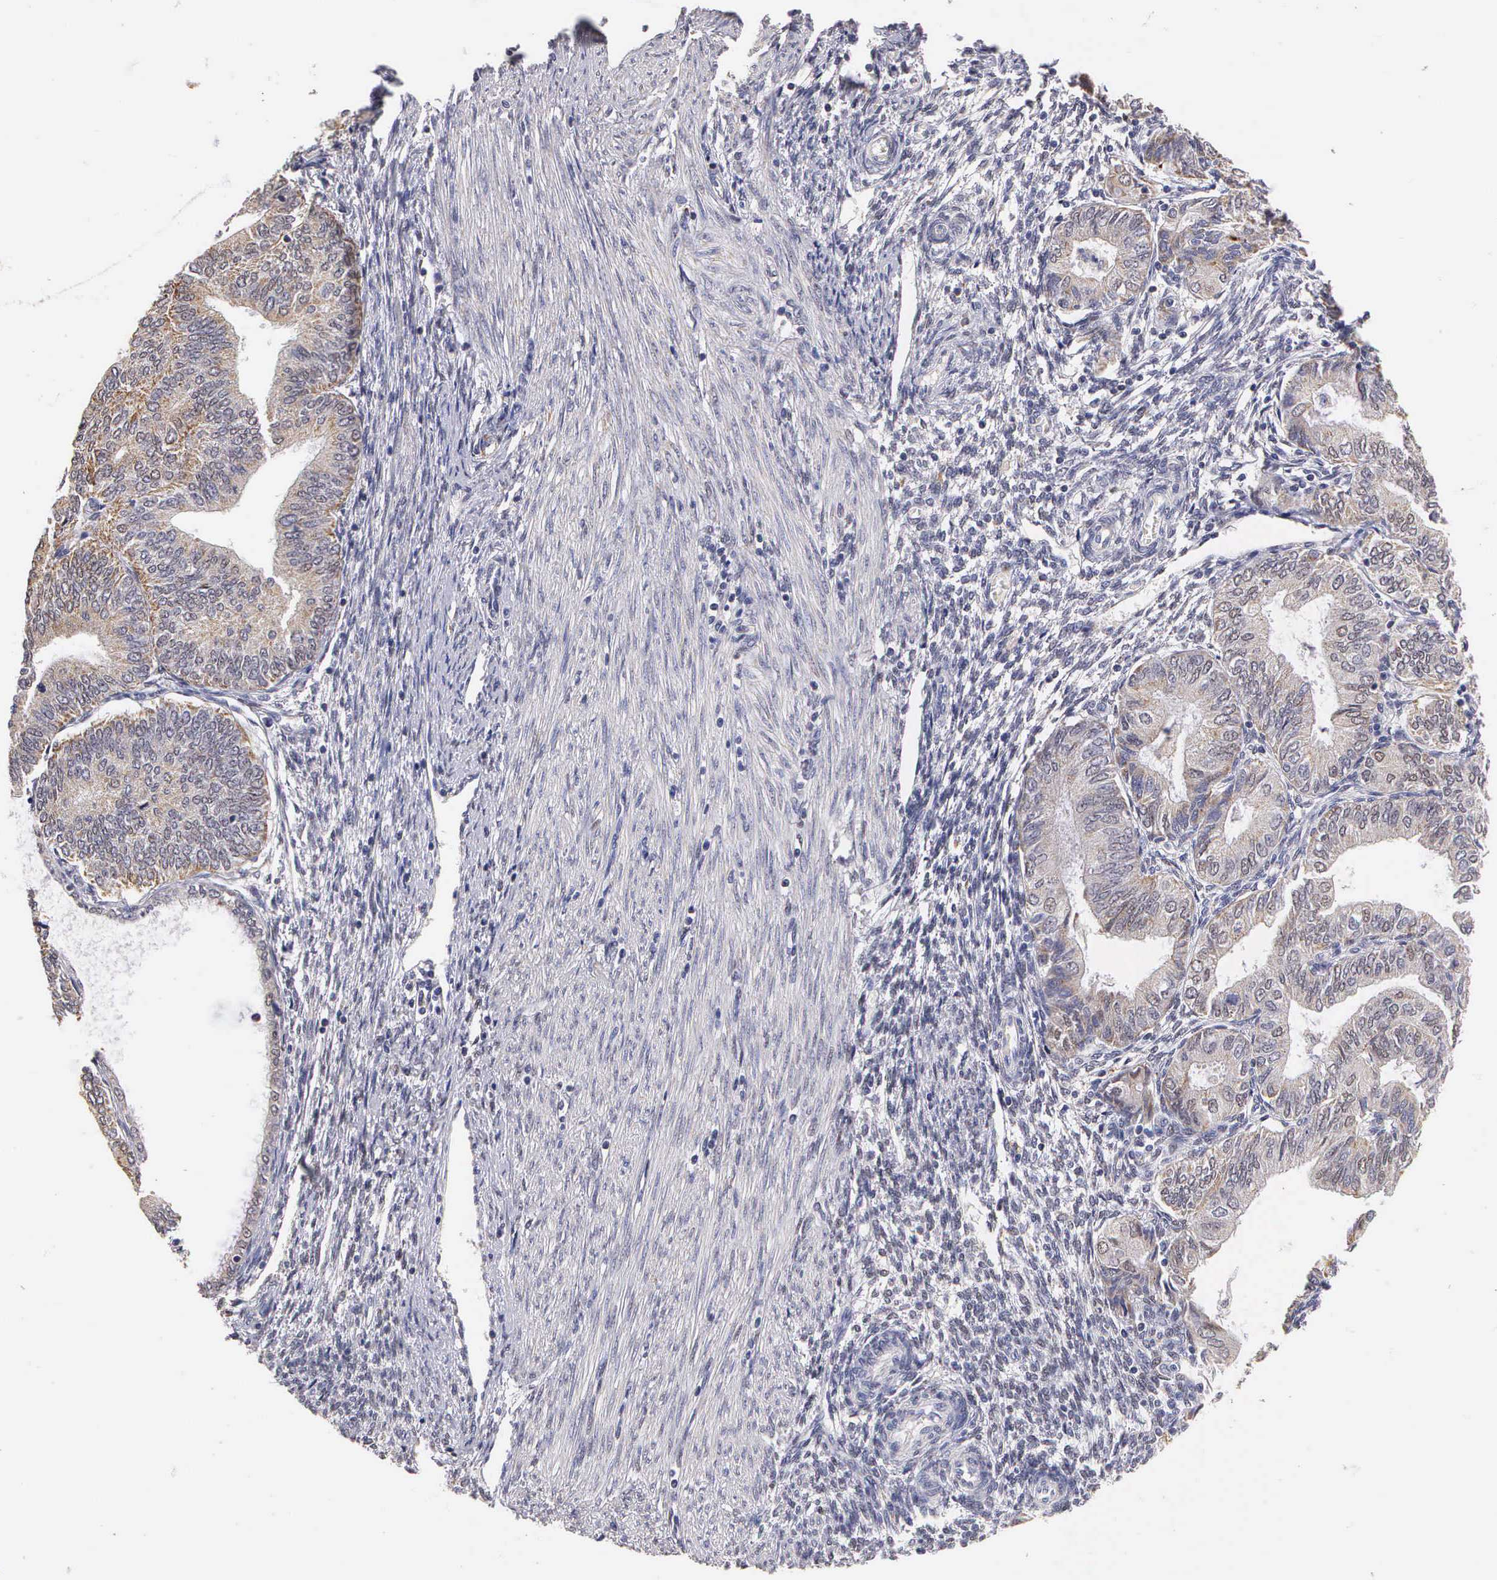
{"staining": {"intensity": "weak", "quantity": "25%-75%", "location": "cytoplasmic/membranous"}, "tissue": "endometrial cancer", "cell_type": "Tumor cells", "image_type": "cancer", "snomed": [{"axis": "morphology", "description": "Adenocarcinoma, NOS"}, {"axis": "topography", "description": "Endometrium"}], "caption": "Endometrial cancer stained with a protein marker shows weak staining in tumor cells.", "gene": "ESR1", "patient": {"sex": "female", "age": 51}}